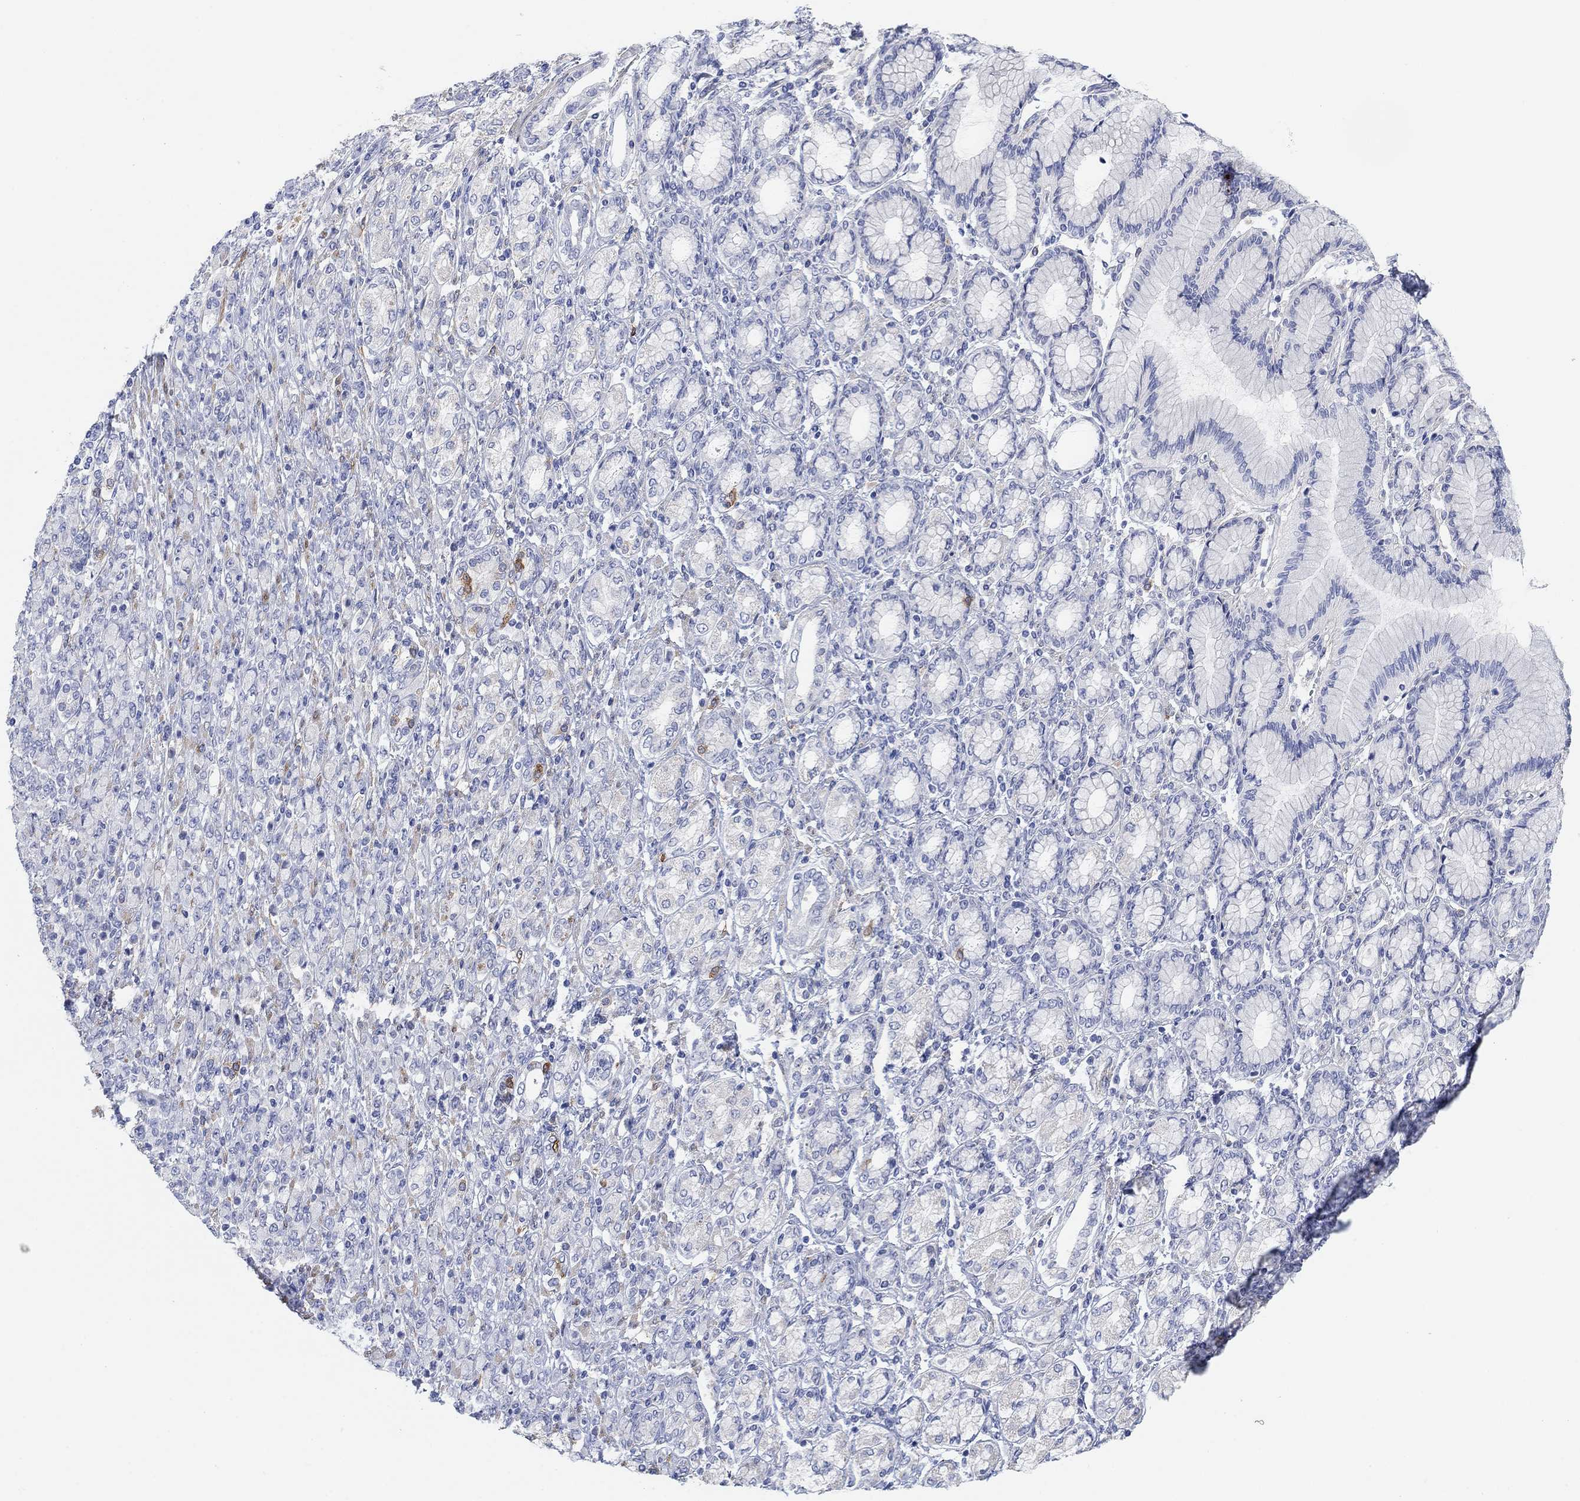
{"staining": {"intensity": "moderate", "quantity": "<25%", "location": "cytoplasmic/membranous"}, "tissue": "stomach cancer", "cell_type": "Tumor cells", "image_type": "cancer", "snomed": [{"axis": "morphology", "description": "Normal tissue, NOS"}, {"axis": "morphology", "description": "Adenocarcinoma, NOS"}, {"axis": "topography", "description": "Stomach"}], "caption": "Human adenocarcinoma (stomach) stained with a protein marker displays moderate staining in tumor cells.", "gene": "VAT1L", "patient": {"sex": "female", "age": 79}}